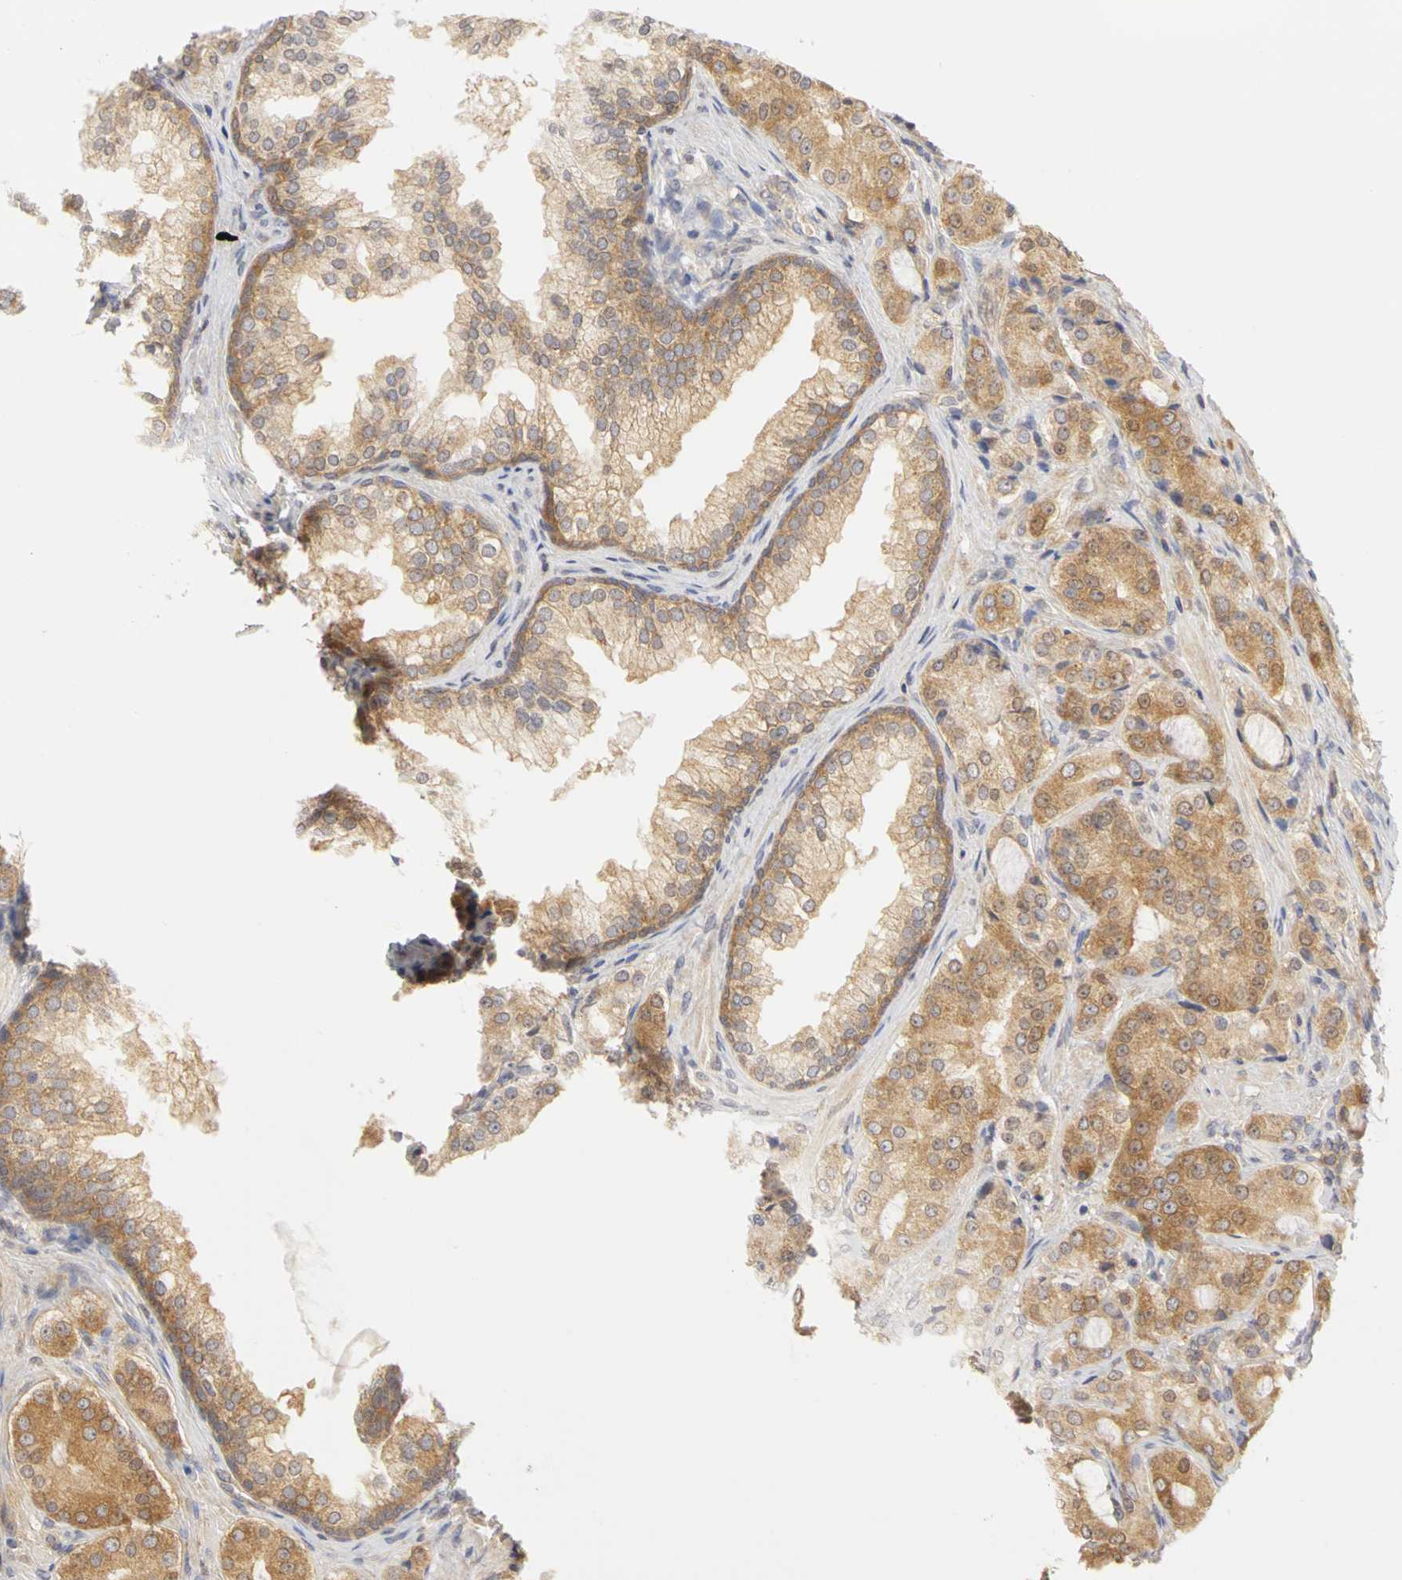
{"staining": {"intensity": "moderate", "quantity": ">75%", "location": "cytoplasmic/membranous"}, "tissue": "prostate cancer", "cell_type": "Tumor cells", "image_type": "cancer", "snomed": [{"axis": "morphology", "description": "Adenocarcinoma, High grade"}, {"axis": "topography", "description": "Prostate"}], "caption": "Prostate cancer stained with DAB IHC shows medium levels of moderate cytoplasmic/membranous staining in approximately >75% of tumor cells. The protein is shown in brown color, while the nuclei are stained blue.", "gene": "IRAK1", "patient": {"sex": "male", "age": 72}}